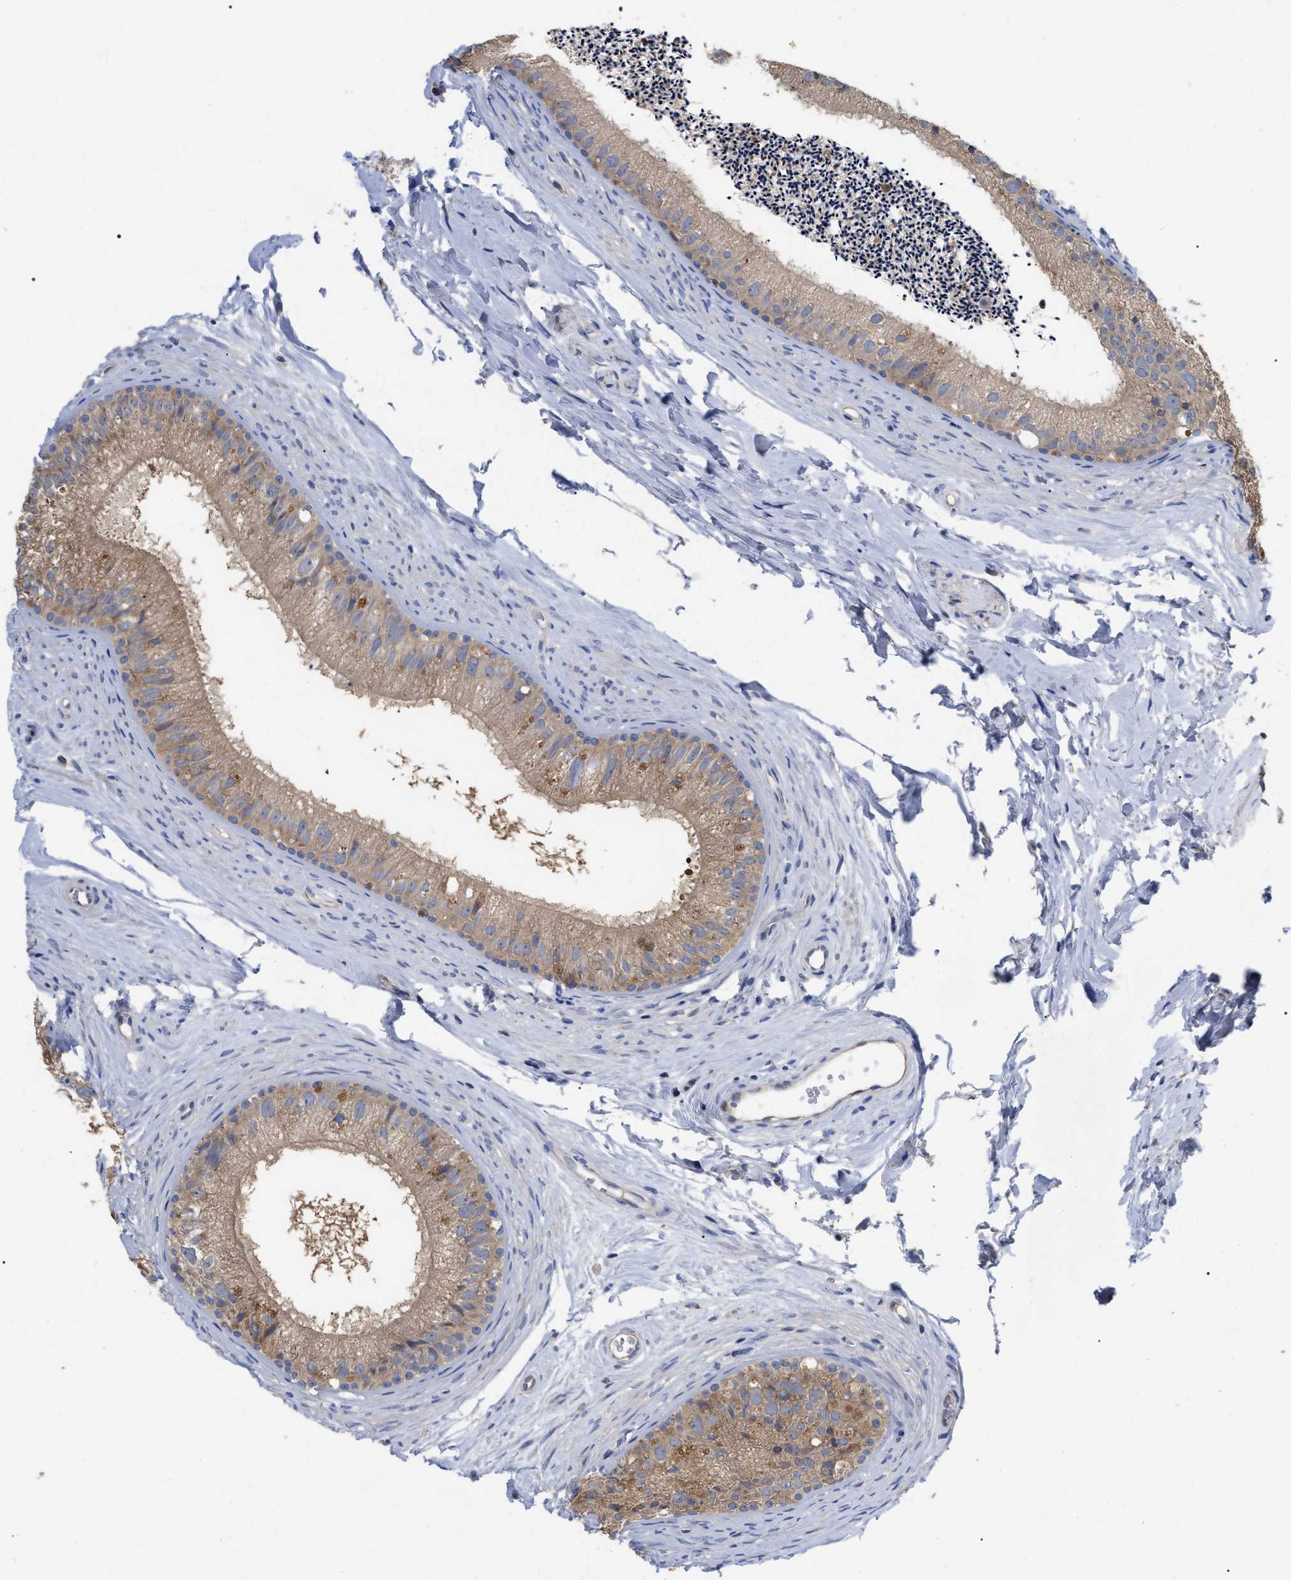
{"staining": {"intensity": "moderate", "quantity": ">75%", "location": "cytoplasmic/membranous"}, "tissue": "epididymis", "cell_type": "Glandular cells", "image_type": "normal", "snomed": [{"axis": "morphology", "description": "Normal tissue, NOS"}, {"axis": "topography", "description": "Epididymis"}], "caption": "Immunohistochemistry (IHC) image of unremarkable epididymis stained for a protein (brown), which reveals medium levels of moderate cytoplasmic/membranous staining in approximately >75% of glandular cells.", "gene": "RAP1GDS1", "patient": {"sex": "male", "age": 56}}